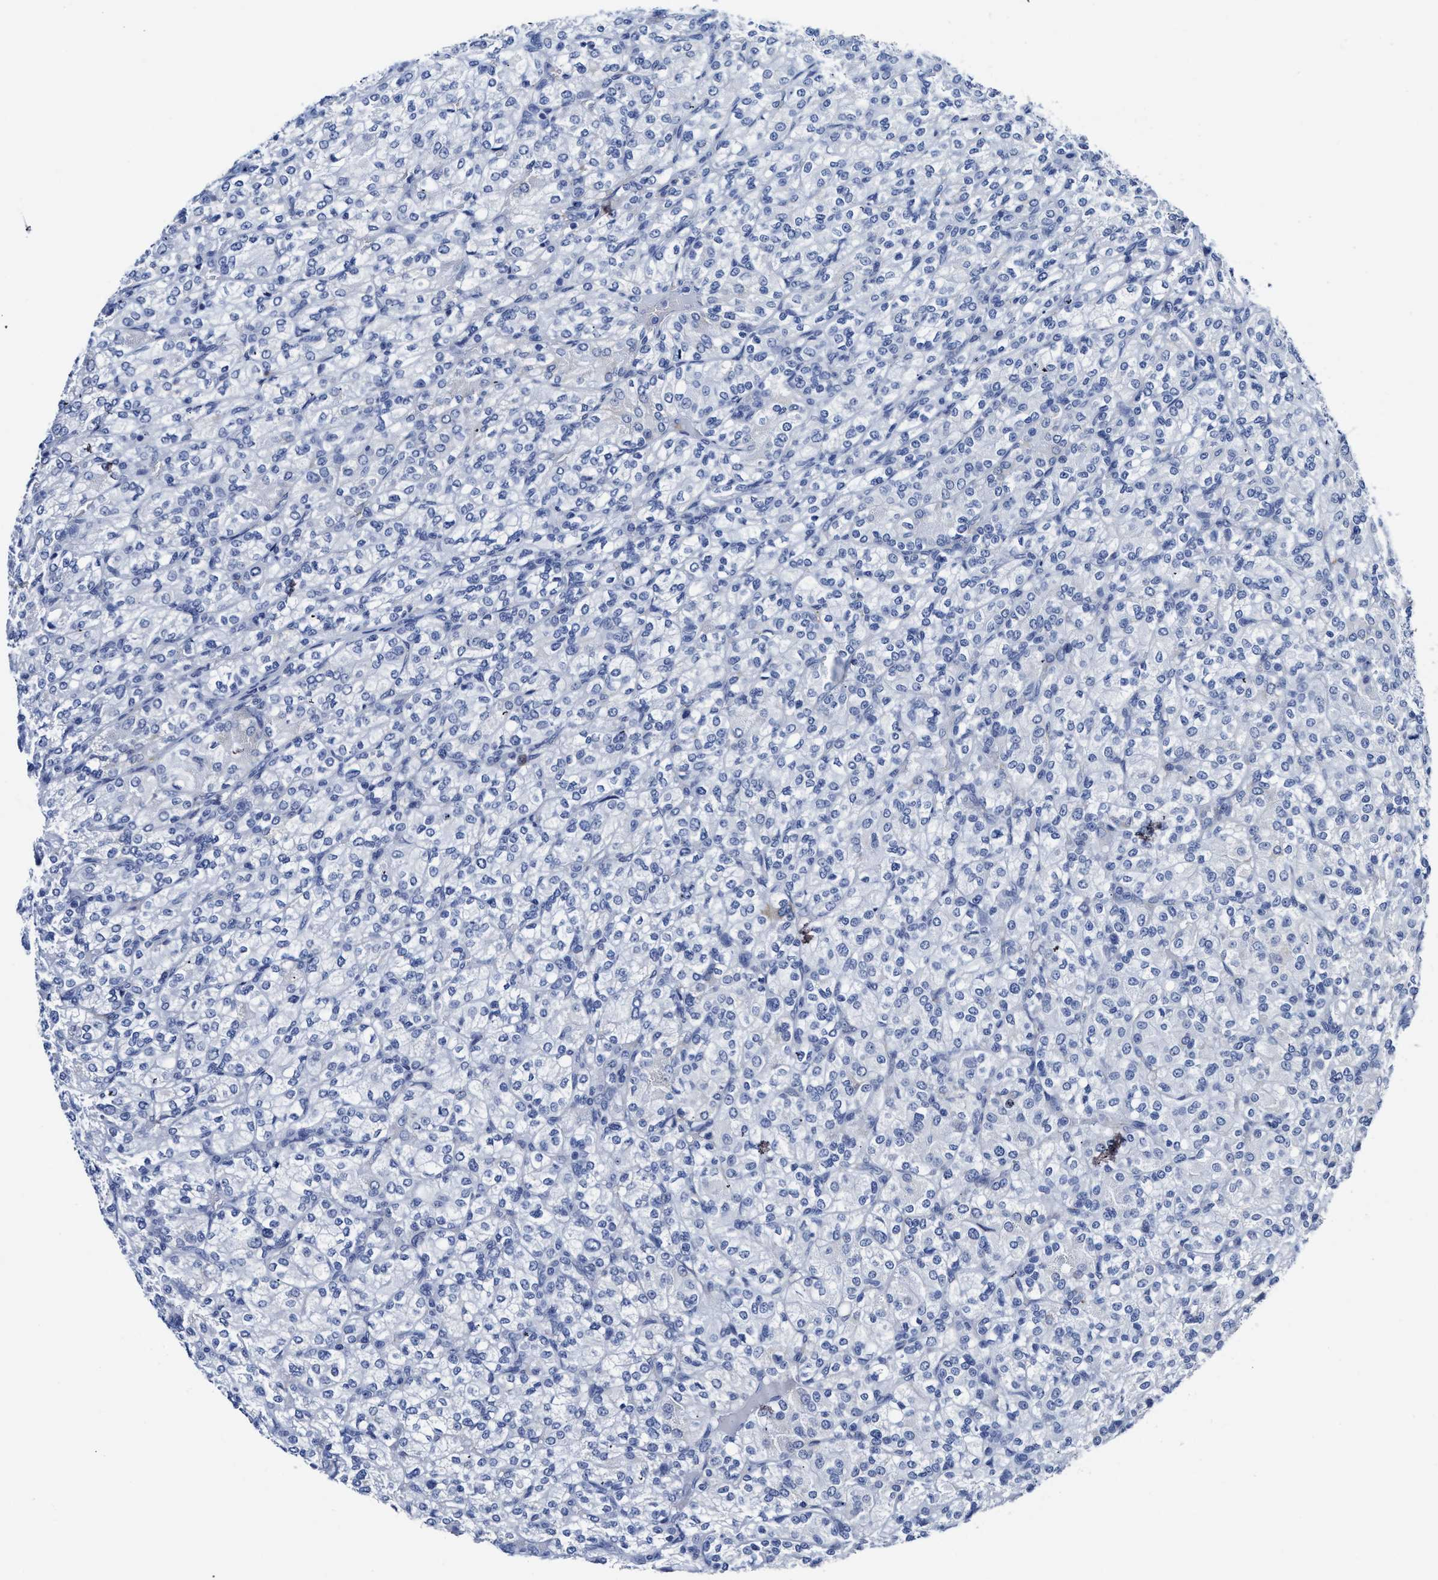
{"staining": {"intensity": "negative", "quantity": "none", "location": "none"}, "tissue": "renal cancer", "cell_type": "Tumor cells", "image_type": "cancer", "snomed": [{"axis": "morphology", "description": "Adenocarcinoma, NOS"}, {"axis": "topography", "description": "Kidney"}], "caption": "This is a image of immunohistochemistry (IHC) staining of renal cancer, which shows no staining in tumor cells.", "gene": "KCNMB3", "patient": {"sex": "male", "age": 77}}